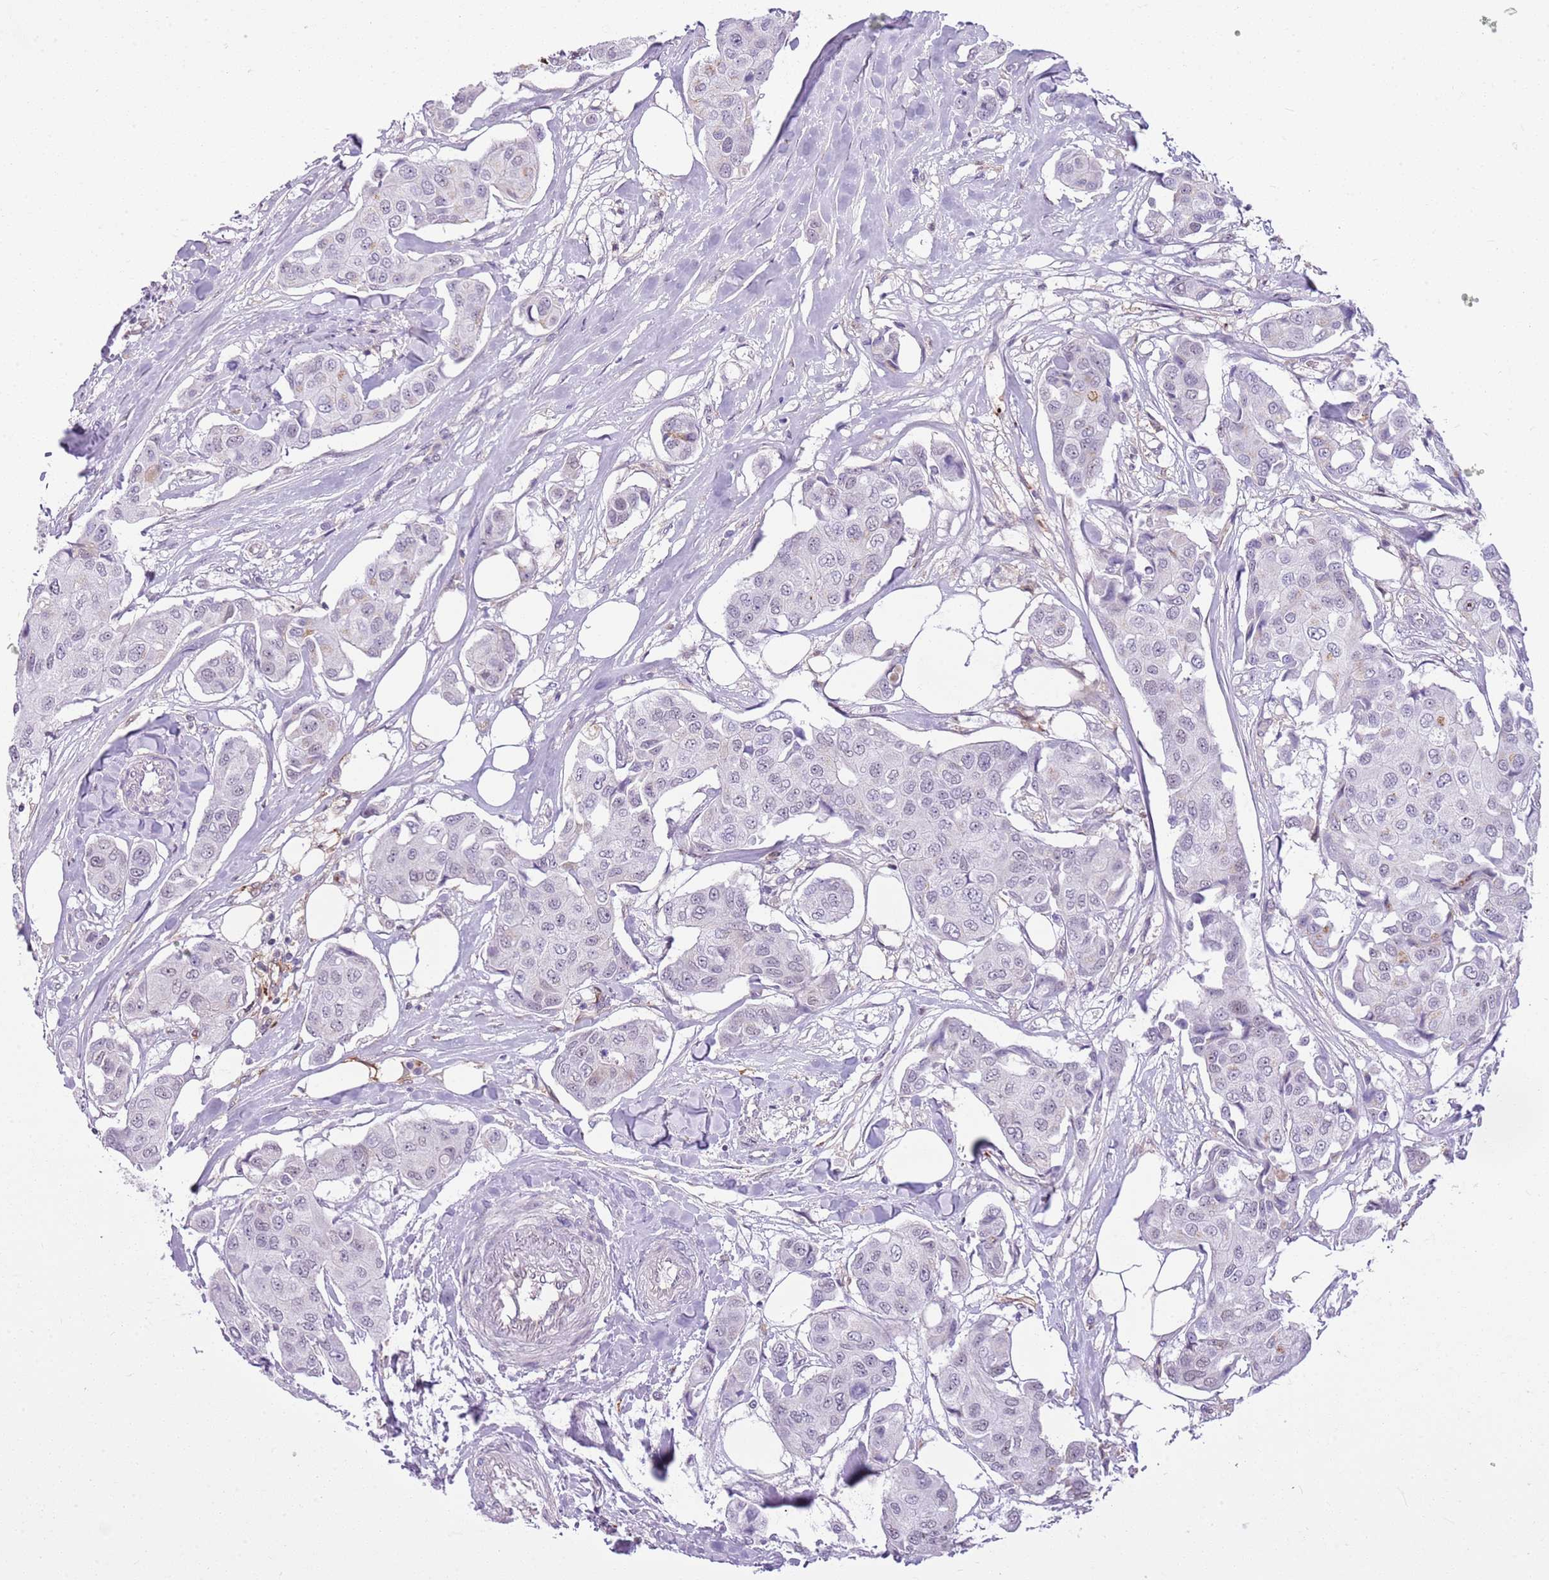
{"staining": {"intensity": "negative", "quantity": "none", "location": "none"}, "tissue": "breast cancer", "cell_type": "Tumor cells", "image_type": "cancer", "snomed": [{"axis": "morphology", "description": "Duct carcinoma"}, {"axis": "topography", "description": "Breast"}, {"axis": "topography", "description": "Lymph node"}], "caption": "IHC photomicrograph of human breast cancer (infiltrating ductal carcinoma) stained for a protein (brown), which reveals no staining in tumor cells.", "gene": "DHX32", "patient": {"sex": "female", "age": 80}}